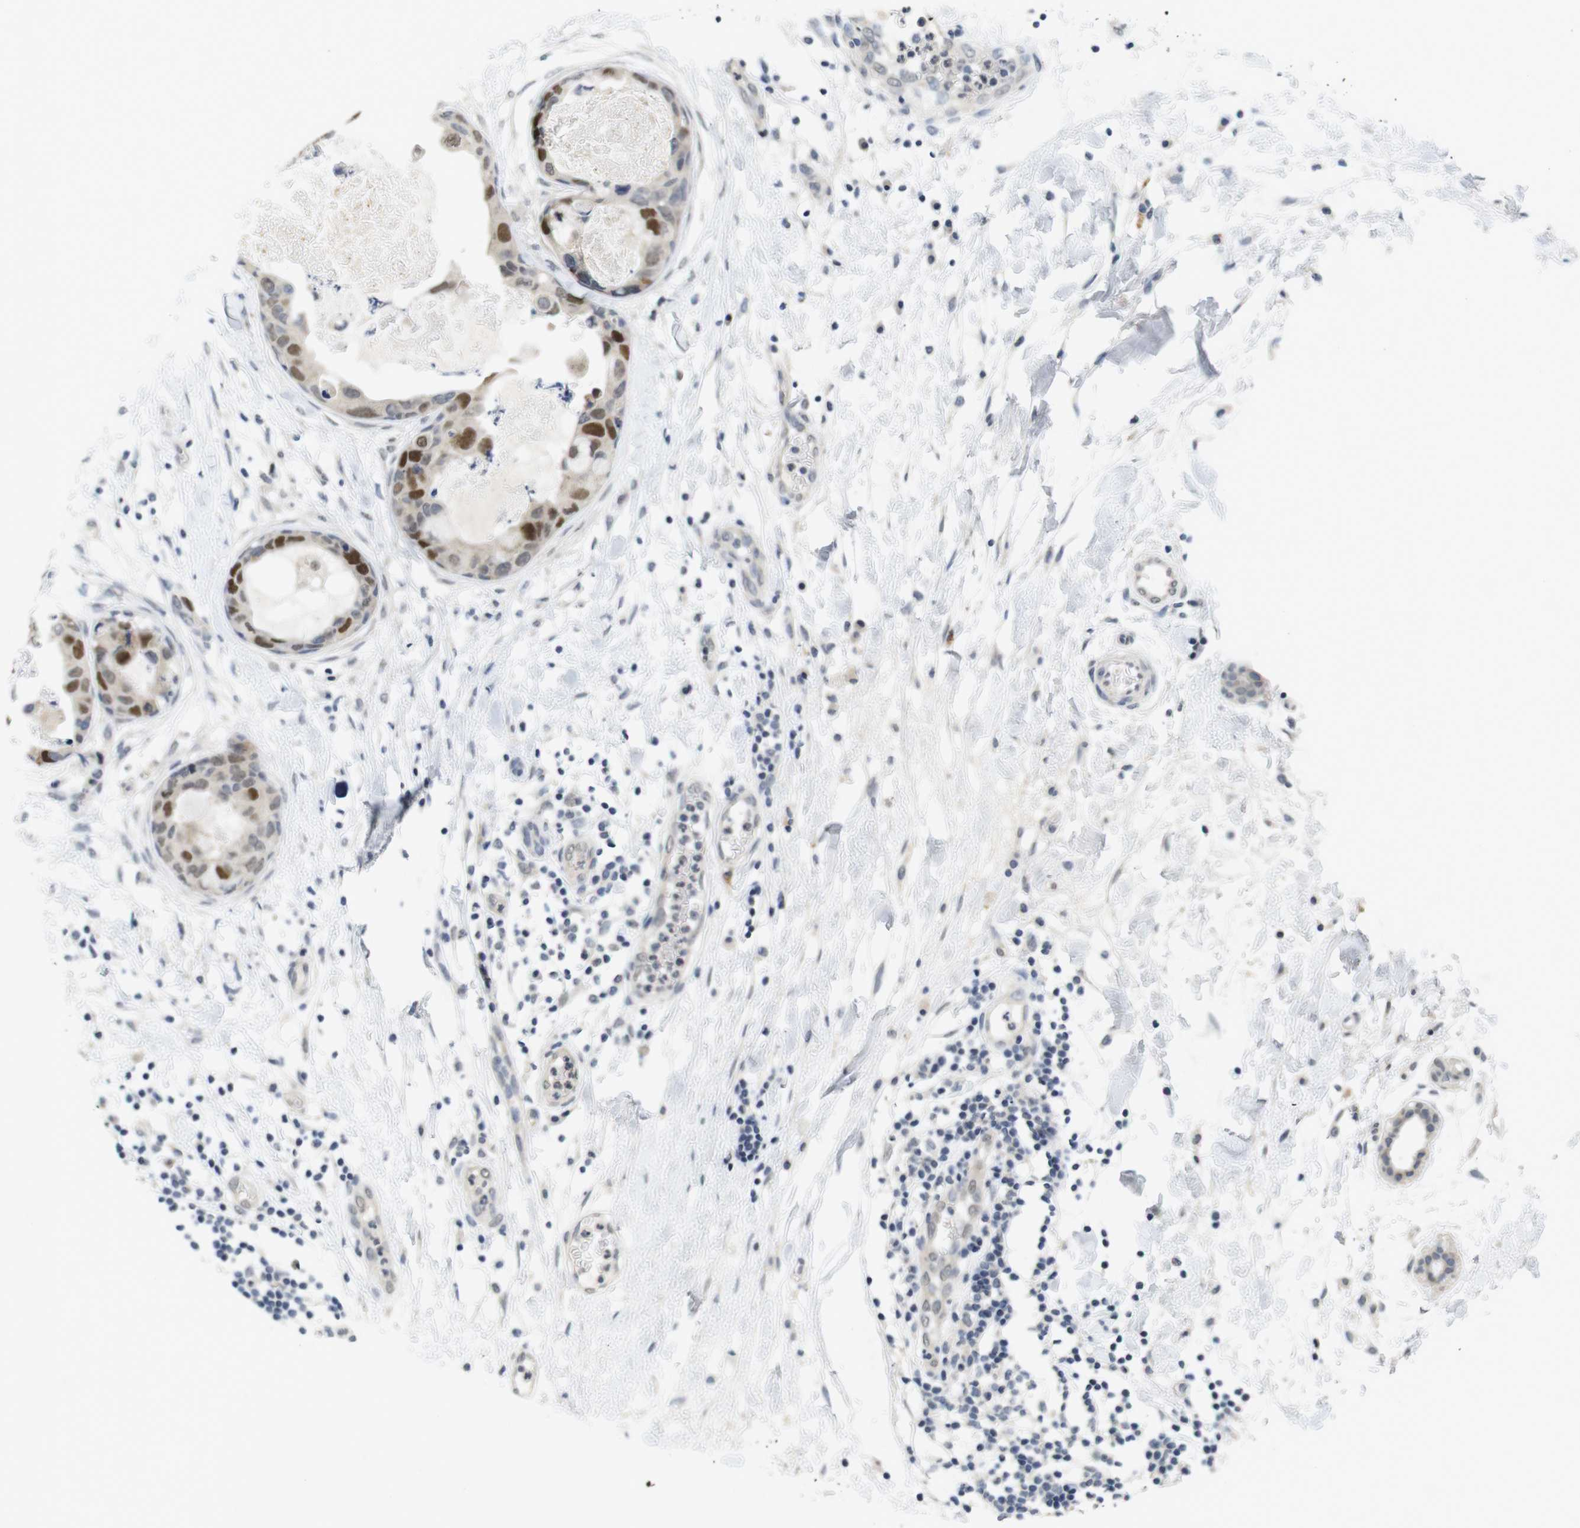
{"staining": {"intensity": "strong", "quantity": "25%-75%", "location": "nuclear"}, "tissue": "breast cancer", "cell_type": "Tumor cells", "image_type": "cancer", "snomed": [{"axis": "morphology", "description": "Duct carcinoma"}, {"axis": "topography", "description": "Breast"}], "caption": "DAB immunohistochemical staining of human breast cancer demonstrates strong nuclear protein staining in approximately 25%-75% of tumor cells.", "gene": "SKP2", "patient": {"sex": "female", "age": 40}}